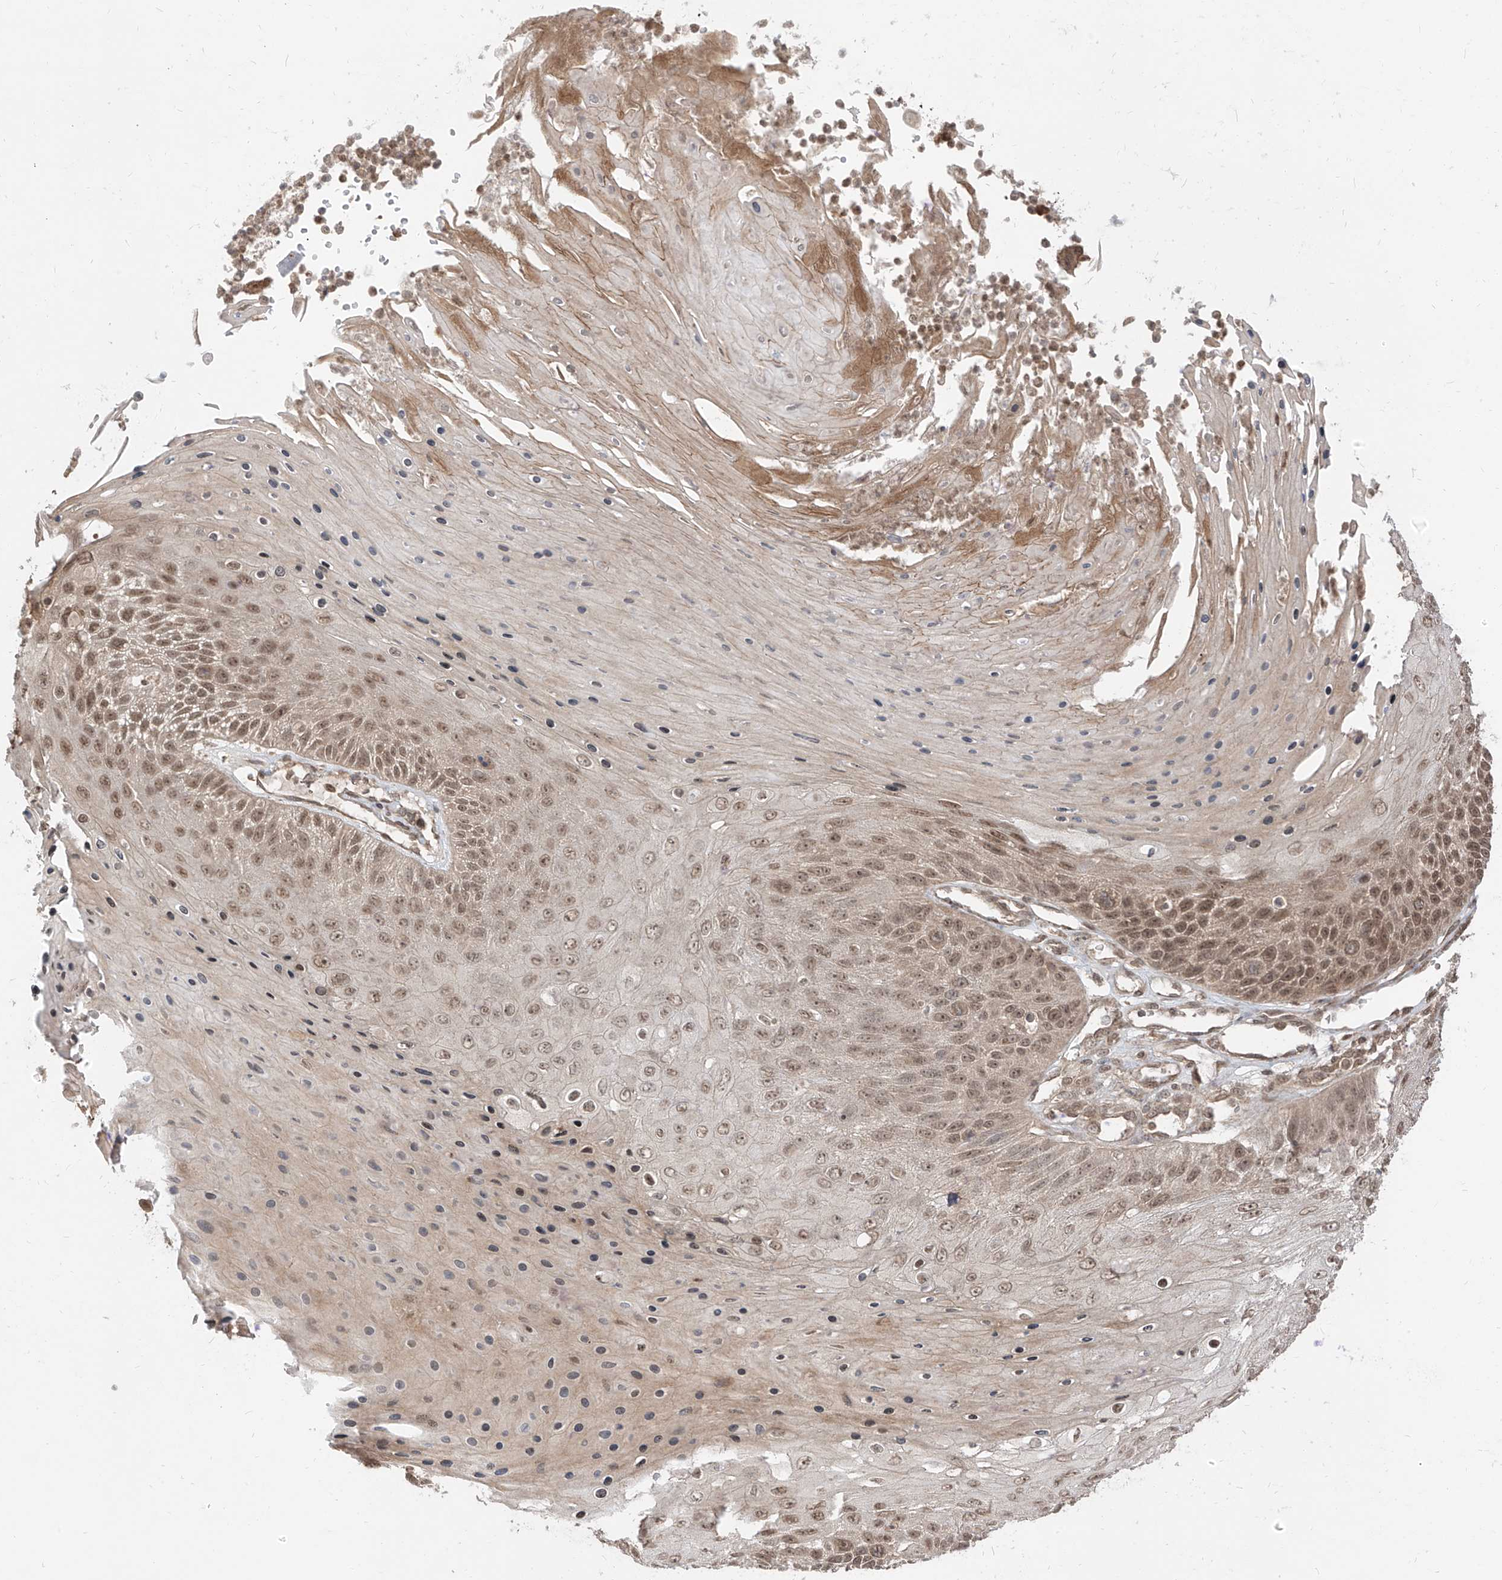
{"staining": {"intensity": "weak", "quantity": "25%-75%", "location": "nuclear"}, "tissue": "skin cancer", "cell_type": "Tumor cells", "image_type": "cancer", "snomed": [{"axis": "morphology", "description": "Squamous cell carcinoma, NOS"}, {"axis": "topography", "description": "Skin"}], "caption": "Human skin squamous cell carcinoma stained for a protein (brown) displays weak nuclear positive positivity in about 25%-75% of tumor cells.", "gene": "LCOR", "patient": {"sex": "female", "age": 88}}